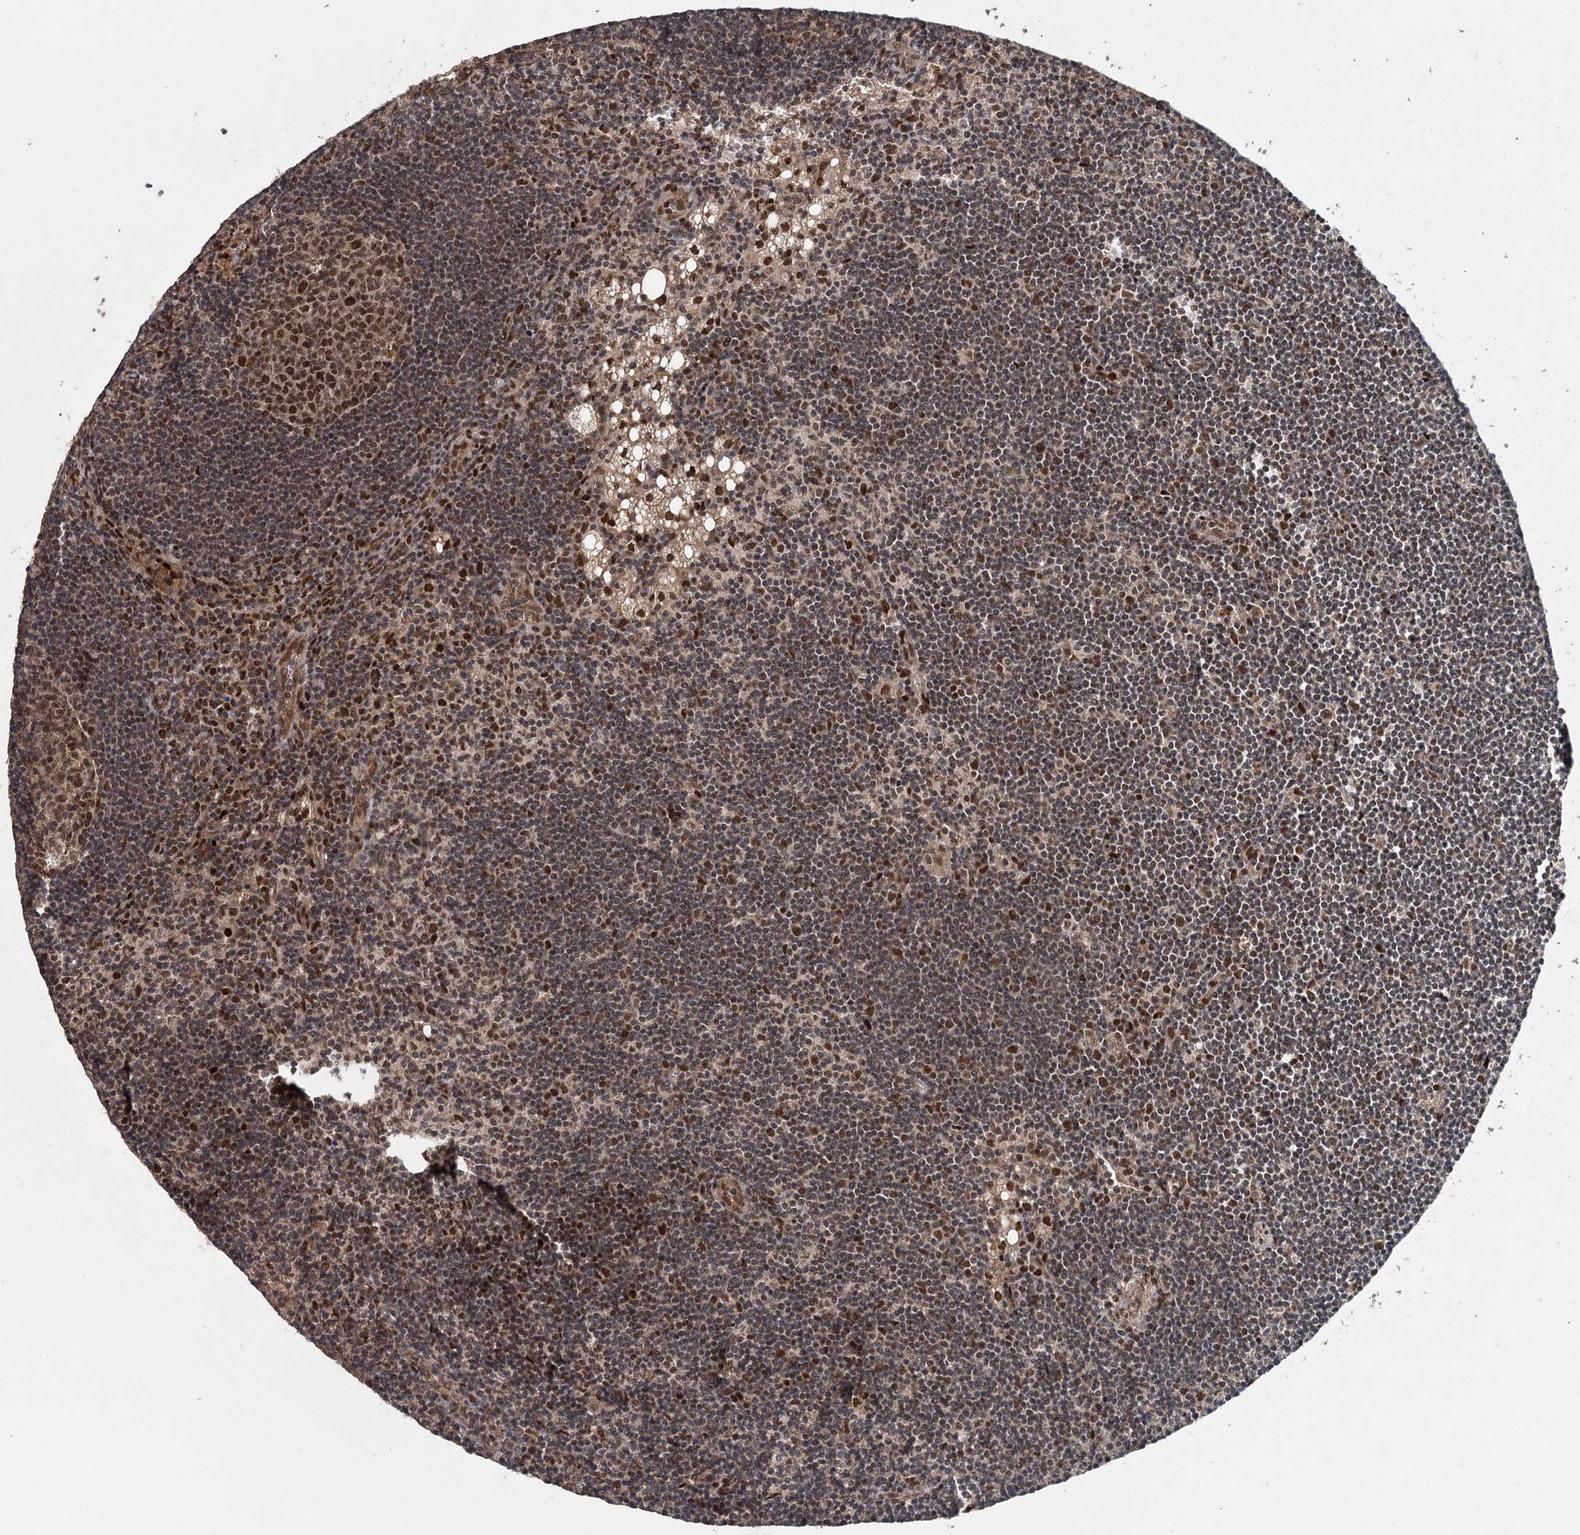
{"staining": {"intensity": "moderate", "quantity": "25%-75%", "location": "nuclear"}, "tissue": "lymph node", "cell_type": "Germinal center cells", "image_type": "normal", "snomed": [{"axis": "morphology", "description": "Normal tissue, NOS"}, {"axis": "topography", "description": "Lymph node"}], "caption": "About 25%-75% of germinal center cells in normal lymph node exhibit moderate nuclear protein expression as visualized by brown immunohistochemical staining.", "gene": "MYG1", "patient": {"sex": "male", "age": 24}}